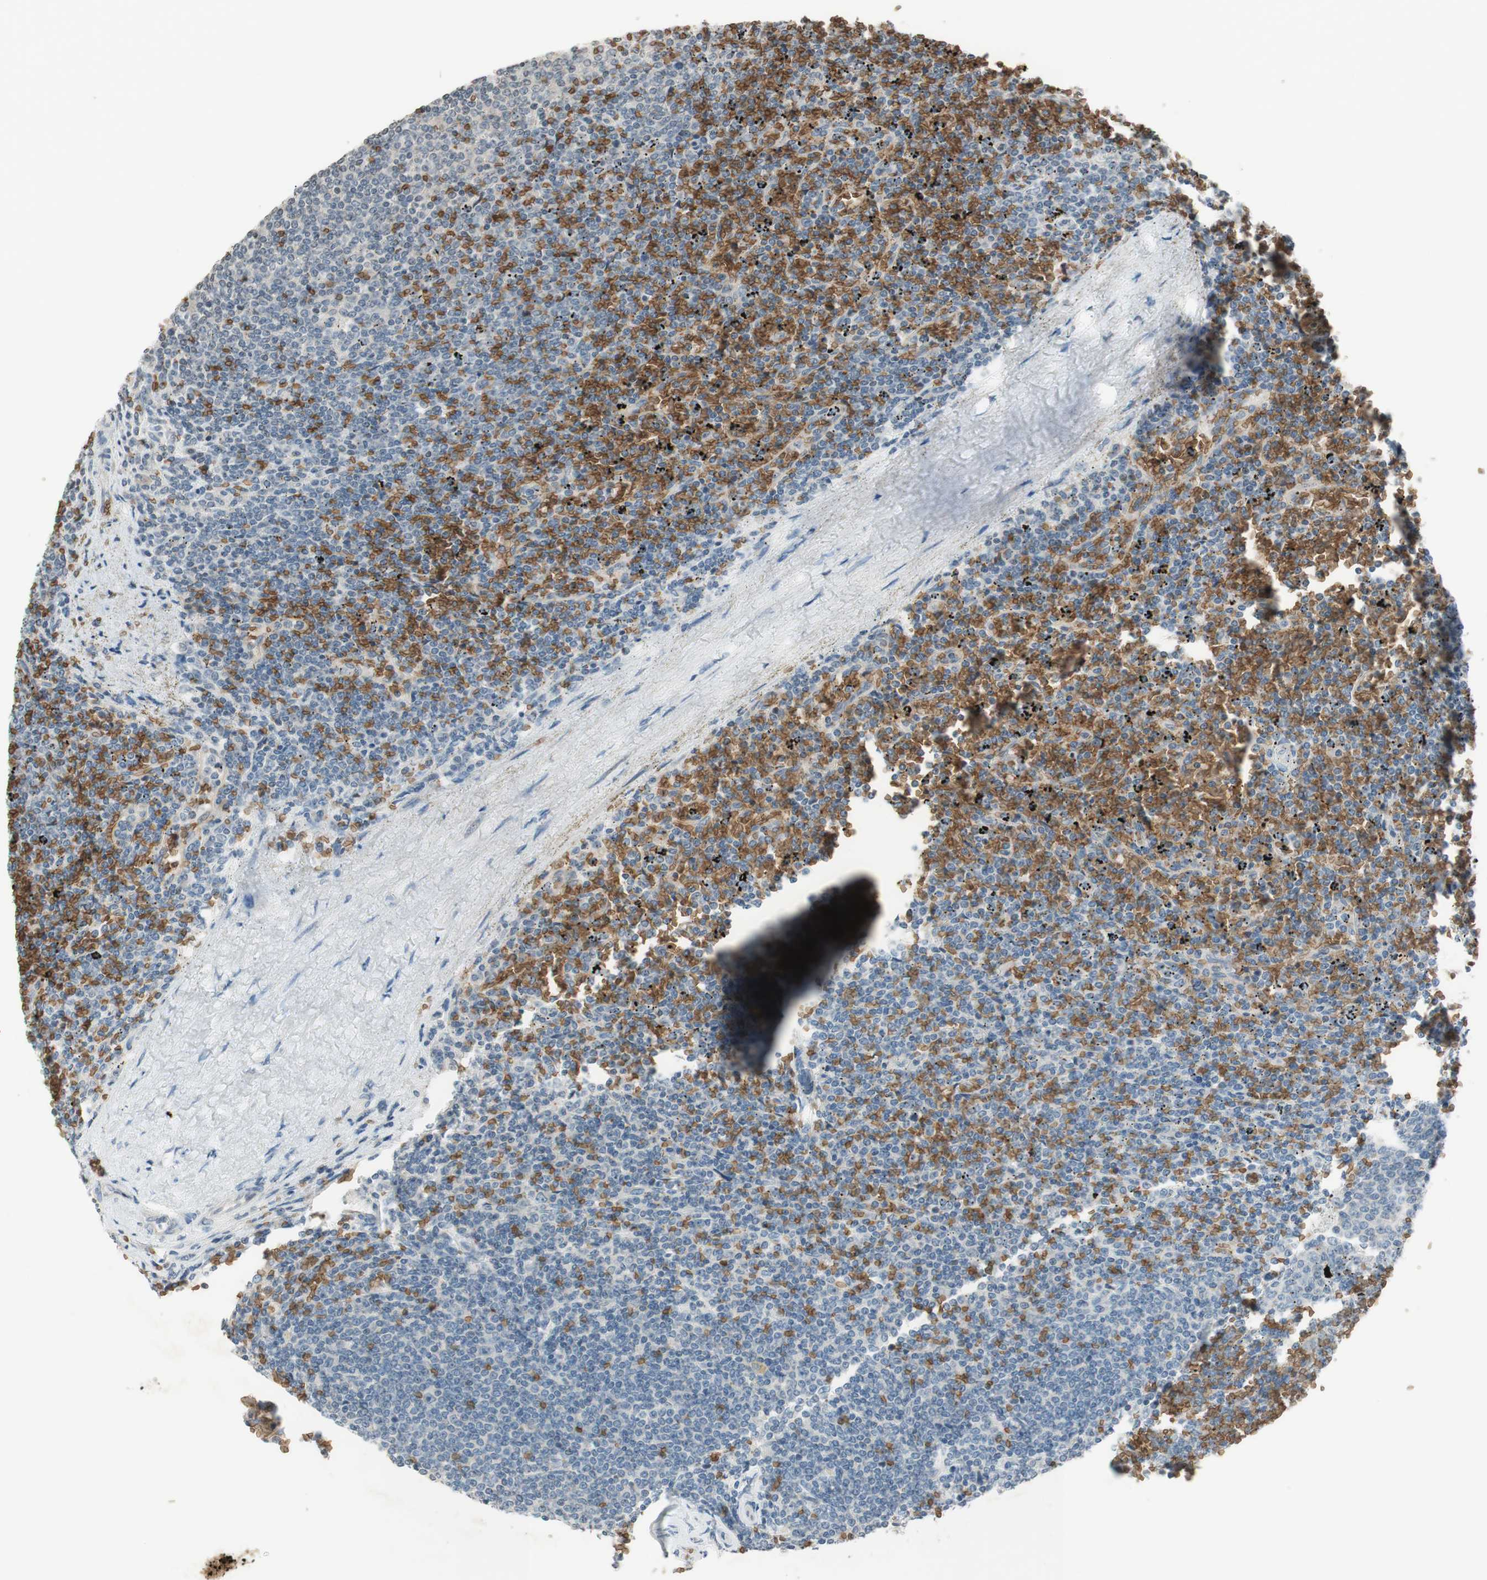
{"staining": {"intensity": "negative", "quantity": "none", "location": "none"}, "tissue": "lymphoma", "cell_type": "Tumor cells", "image_type": "cancer", "snomed": [{"axis": "morphology", "description": "Malignant lymphoma, non-Hodgkin's type, Low grade"}, {"axis": "topography", "description": "Spleen"}], "caption": "Protein analysis of lymphoma shows no significant staining in tumor cells. (DAB (3,3'-diaminobenzidine) immunohistochemistry (IHC), high magnification).", "gene": "GYPC", "patient": {"sex": "female", "age": 77}}